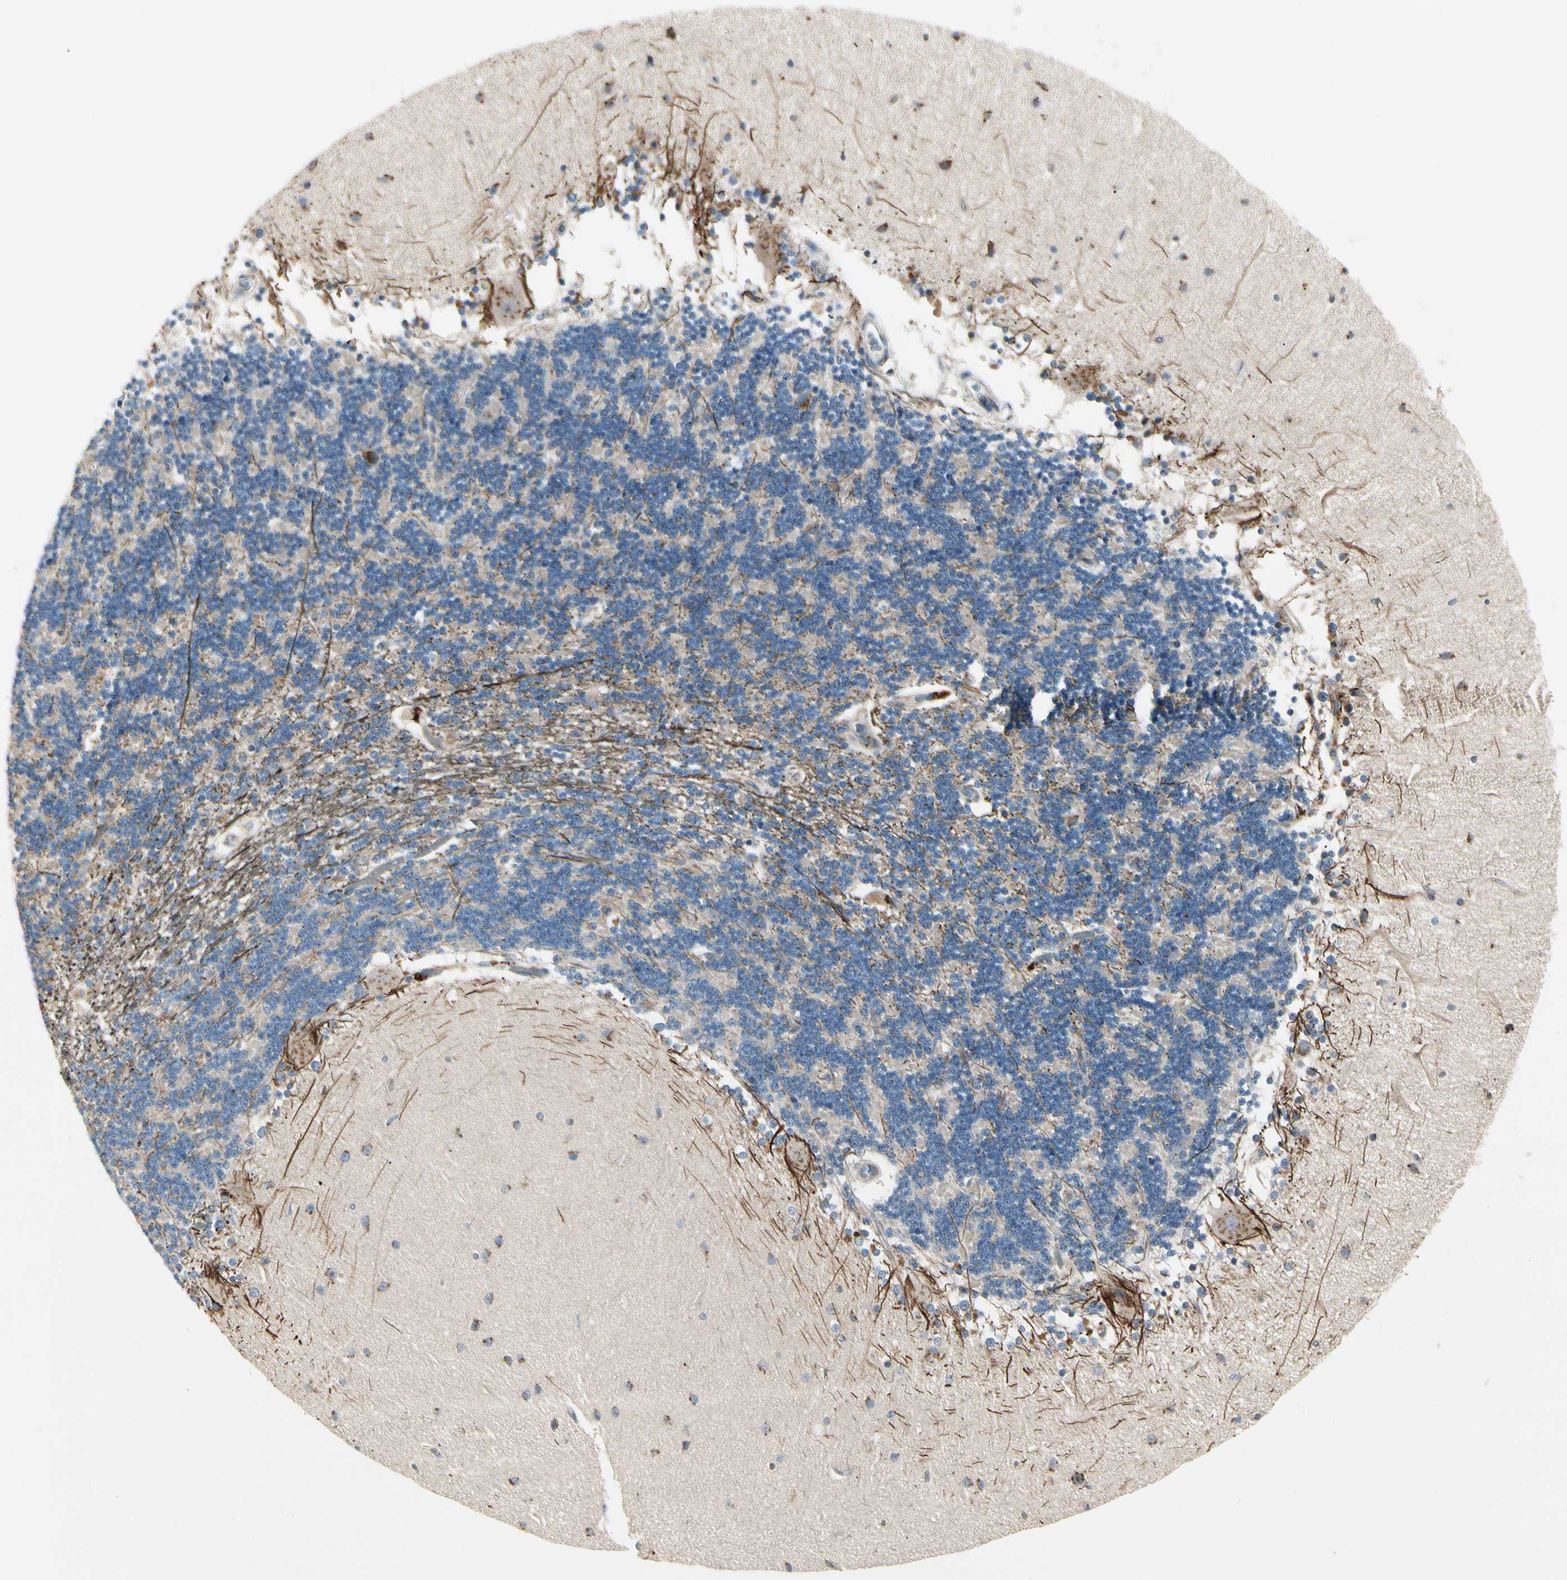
{"staining": {"intensity": "moderate", "quantity": "<25%", "location": "cytoplasmic/membranous"}, "tissue": "cerebellum", "cell_type": "Cells in granular layer", "image_type": "normal", "snomed": [{"axis": "morphology", "description": "Normal tissue, NOS"}, {"axis": "topography", "description": "Cerebellum"}], "caption": "Immunohistochemistry (IHC) (DAB) staining of normal cerebellum demonstrates moderate cytoplasmic/membranous protein positivity in approximately <25% of cells in granular layer. (DAB (3,3'-diaminobenzidine) IHC, brown staining for protein, blue staining for nuclei).", "gene": "ABCA3", "patient": {"sex": "female", "age": 54}}